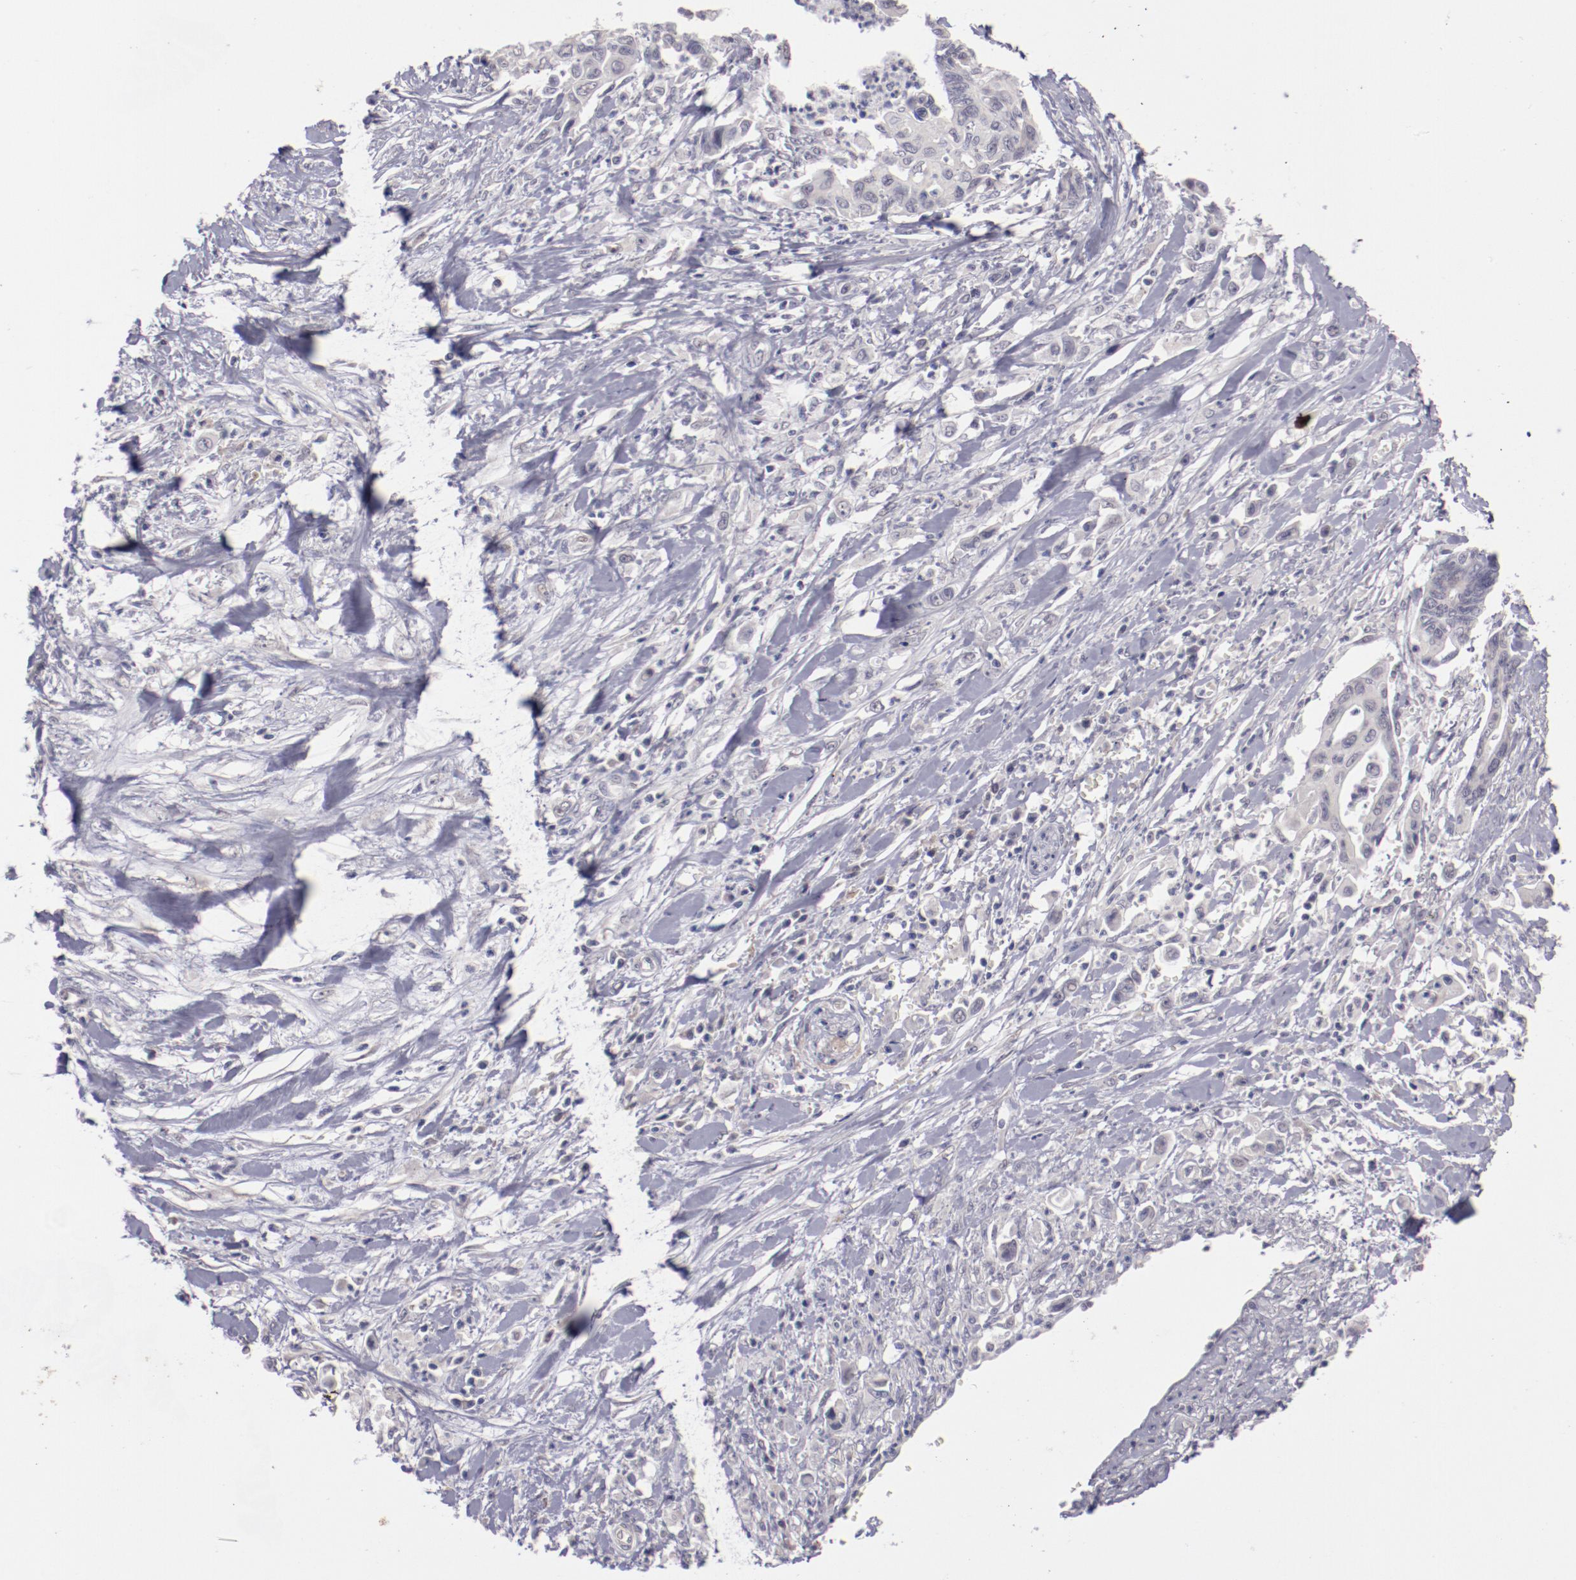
{"staining": {"intensity": "weak", "quantity": "<25%", "location": "cytoplasmic/membranous"}, "tissue": "pancreatic cancer", "cell_type": "Tumor cells", "image_type": "cancer", "snomed": [{"axis": "morphology", "description": "Adenocarcinoma, NOS"}, {"axis": "topography", "description": "Pancreas"}], "caption": "Tumor cells are negative for protein expression in human pancreatic adenocarcinoma.", "gene": "NRXN3", "patient": {"sex": "female", "age": 70}}